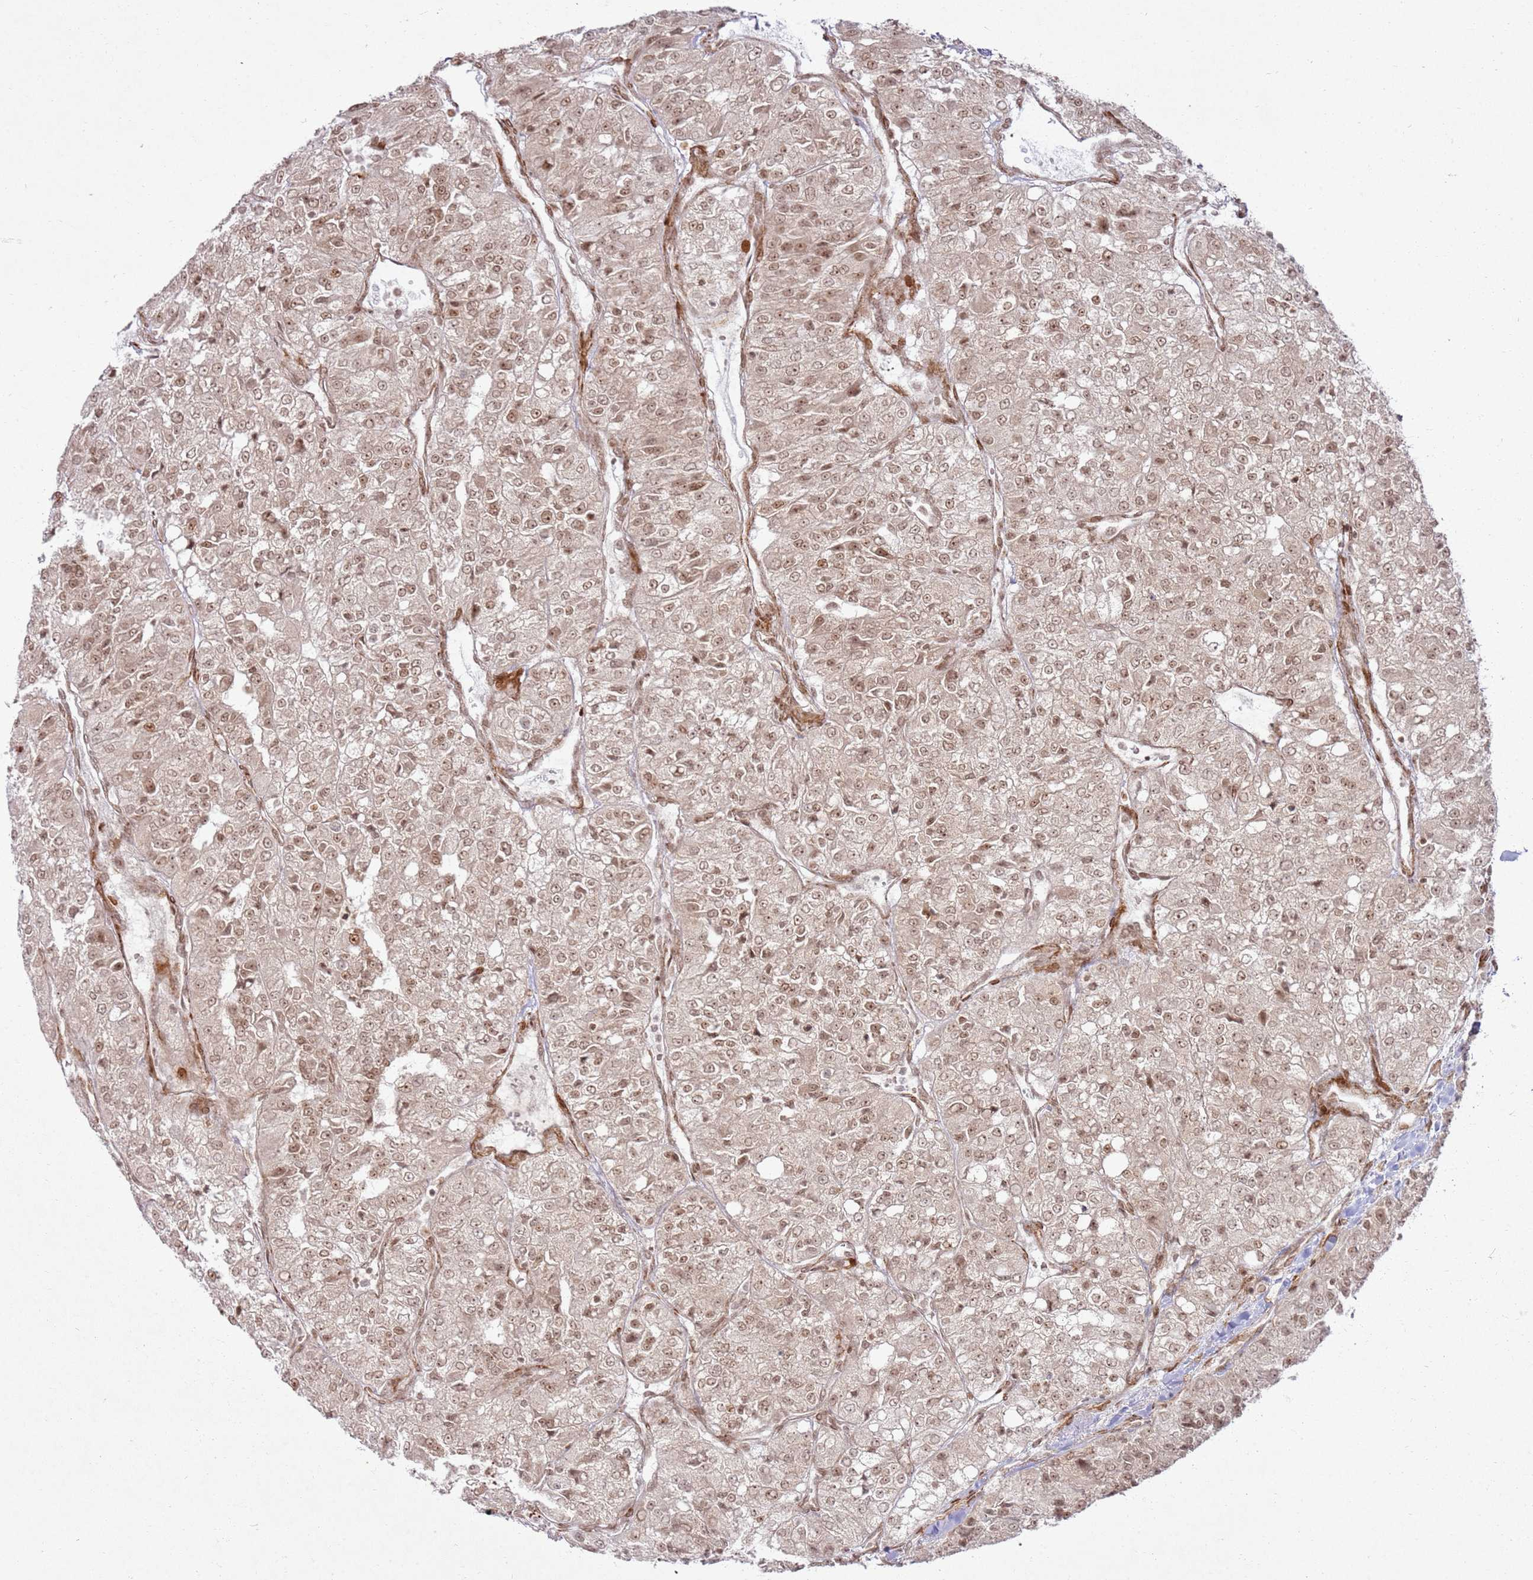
{"staining": {"intensity": "moderate", "quantity": ">75%", "location": "cytoplasmic/membranous,nuclear"}, "tissue": "renal cancer", "cell_type": "Tumor cells", "image_type": "cancer", "snomed": [{"axis": "morphology", "description": "Adenocarcinoma, NOS"}, {"axis": "topography", "description": "Kidney"}], "caption": "Adenocarcinoma (renal) stained for a protein (brown) shows moderate cytoplasmic/membranous and nuclear positive staining in about >75% of tumor cells.", "gene": "KLHL36", "patient": {"sex": "female", "age": 63}}